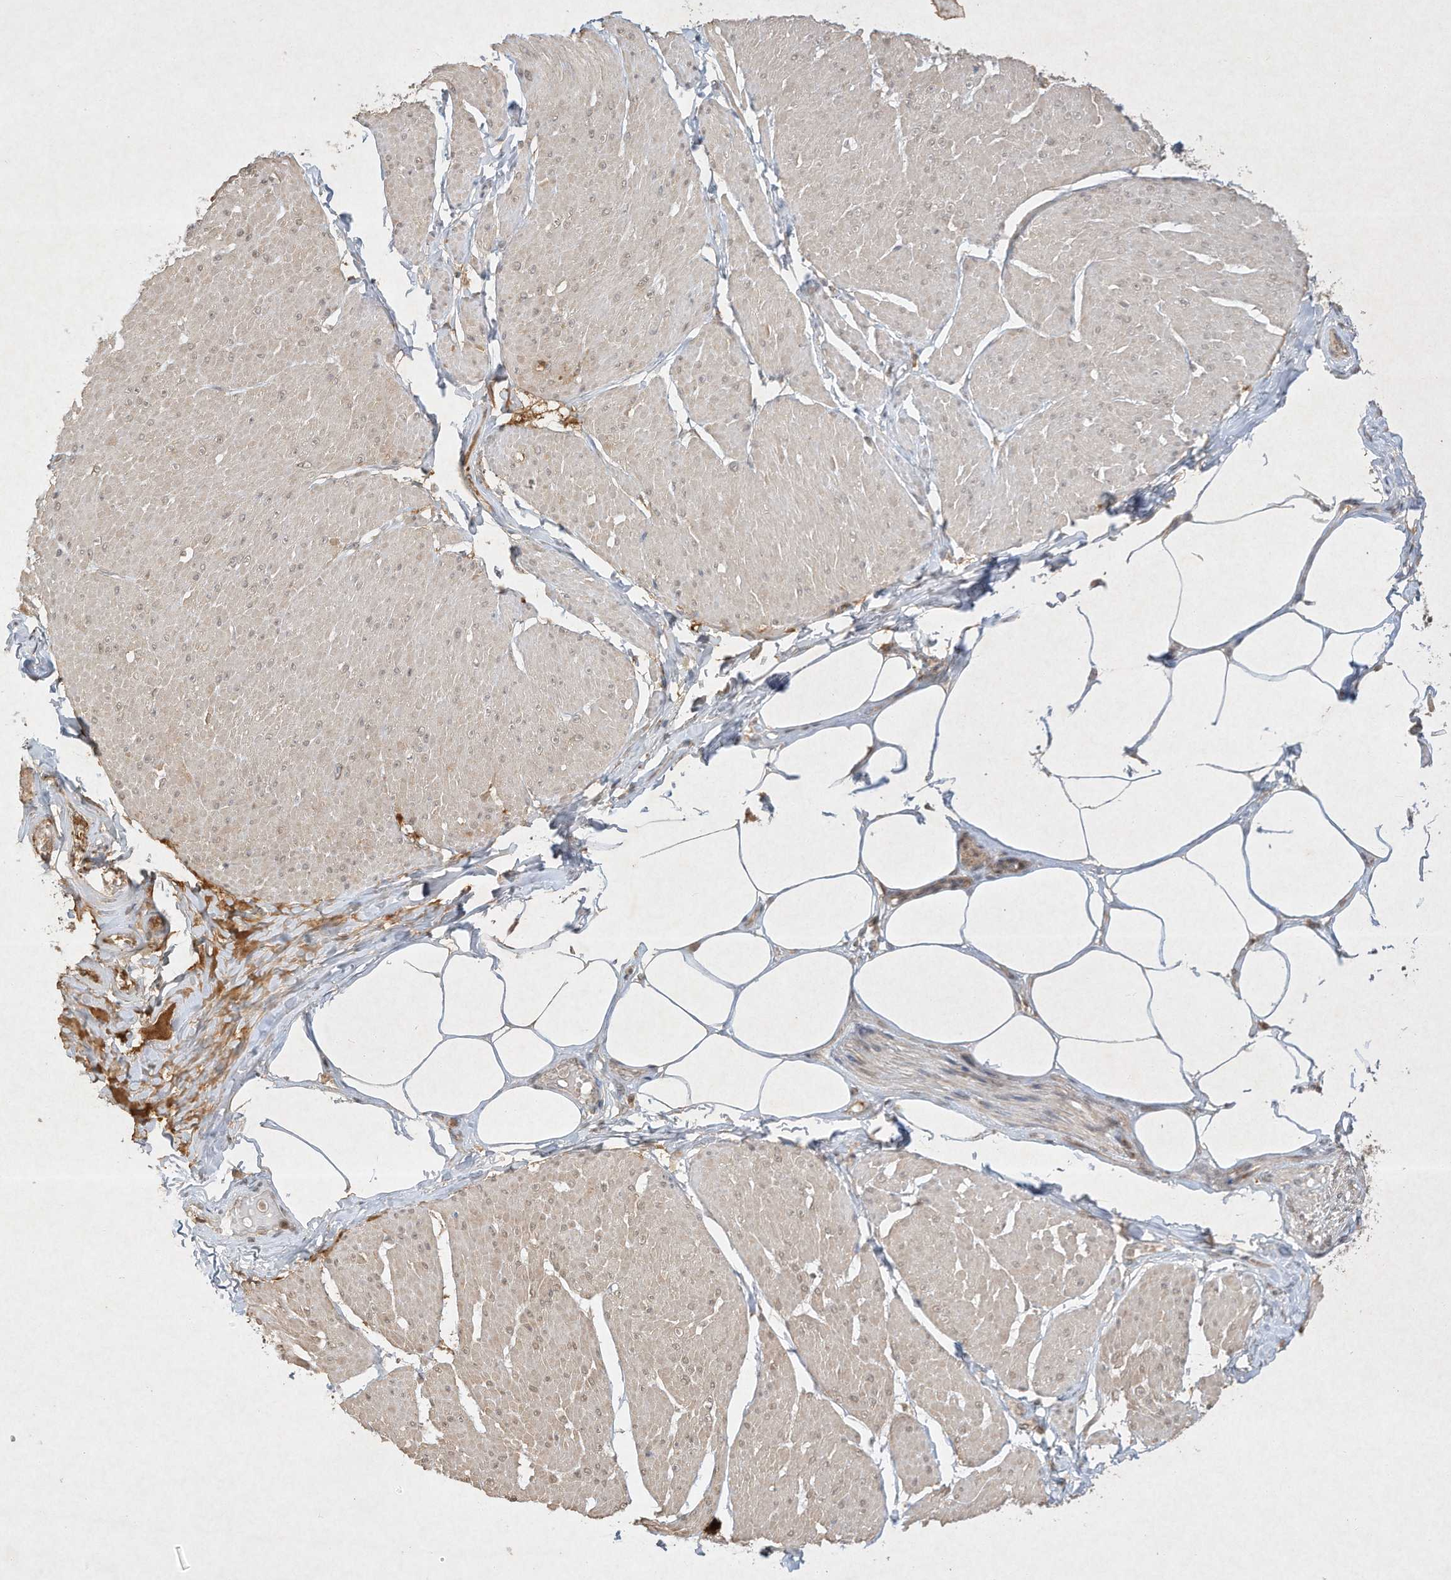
{"staining": {"intensity": "weak", "quantity": "25%-75%", "location": "cytoplasmic/membranous,nuclear"}, "tissue": "smooth muscle", "cell_type": "Smooth muscle cells", "image_type": "normal", "snomed": [{"axis": "morphology", "description": "Urothelial carcinoma, High grade"}, {"axis": "topography", "description": "Urinary bladder"}], "caption": "Protein expression analysis of unremarkable smooth muscle shows weak cytoplasmic/membranous,nuclear staining in approximately 25%-75% of smooth muscle cells.", "gene": "BTRC", "patient": {"sex": "male", "age": 46}}